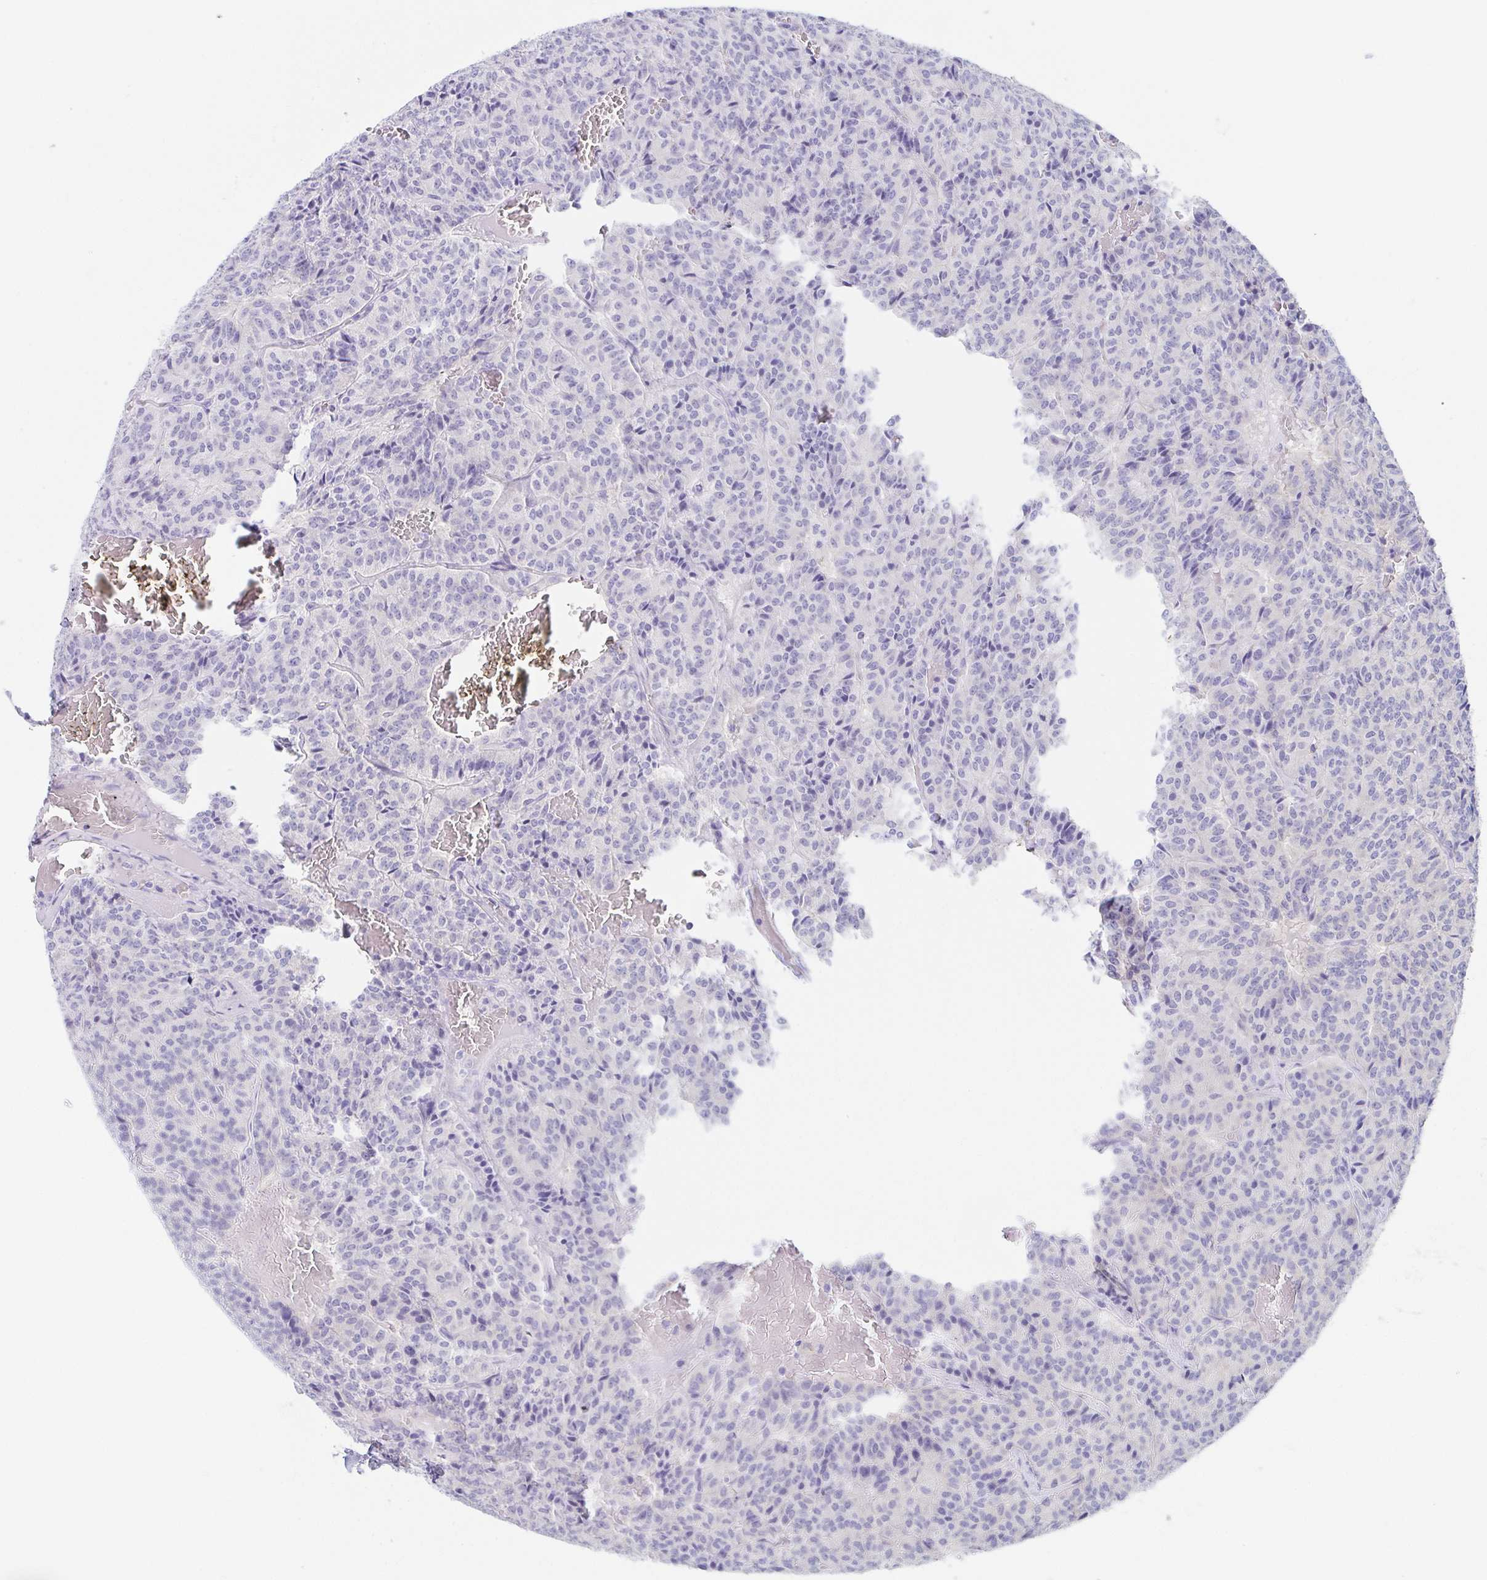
{"staining": {"intensity": "negative", "quantity": "none", "location": "none"}, "tissue": "carcinoid", "cell_type": "Tumor cells", "image_type": "cancer", "snomed": [{"axis": "morphology", "description": "Carcinoid, malignant, NOS"}, {"axis": "topography", "description": "Lung"}], "caption": "Carcinoid was stained to show a protein in brown. There is no significant expression in tumor cells.", "gene": "HTR2A", "patient": {"sex": "male", "age": 70}}